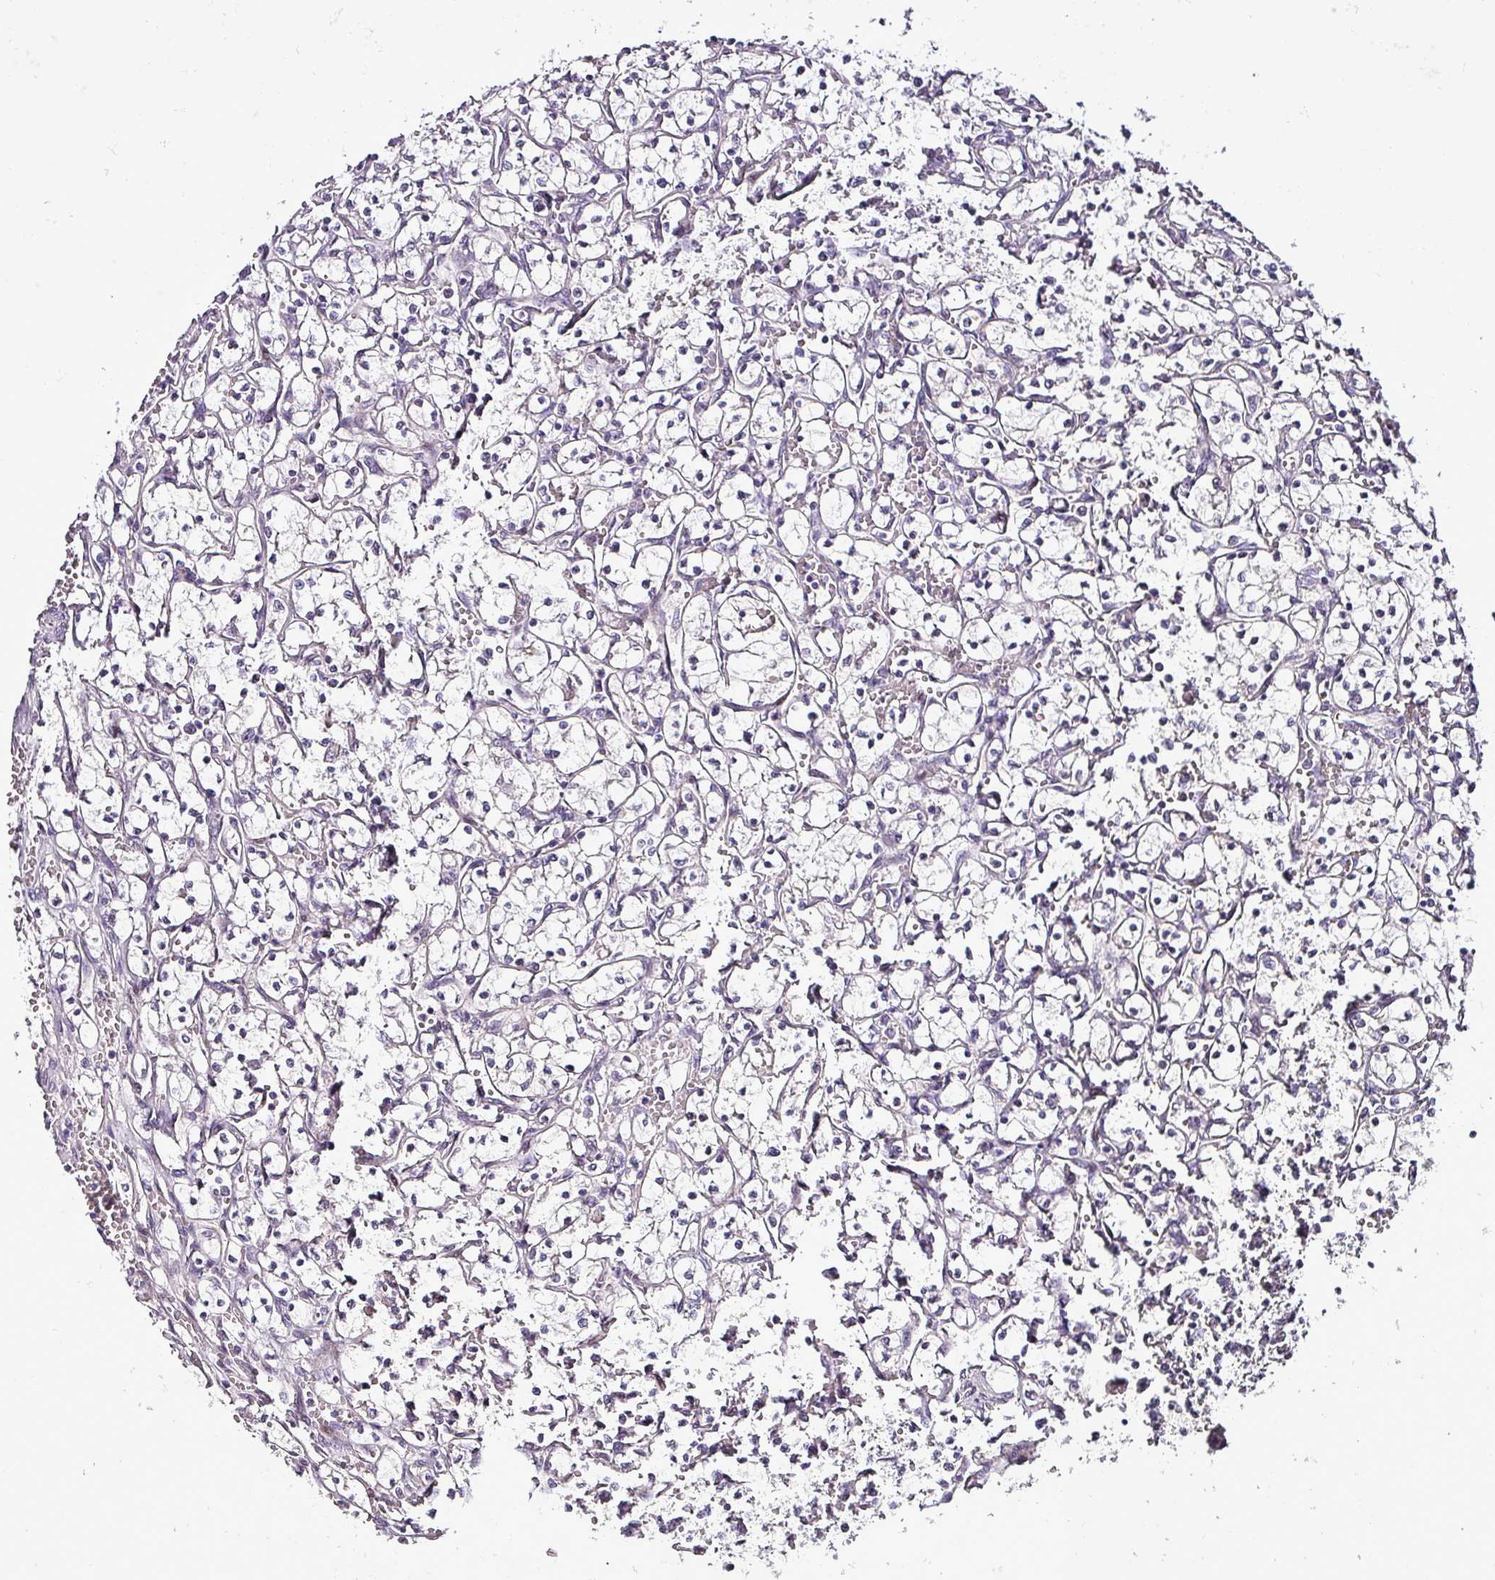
{"staining": {"intensity": "negative", "quantity": "none", "location": "none"}, "tissue": "renal cancer", "cell_type": "Tumor cells", "image_type": "cancer", "snomed": [{"axis": "morphology", "description": "Adenocarcinoma, NOS"}, {"axis": "topography", "description": "Kidney"}], "caption": "Protein analysis of renal cancer (adenocarcinoma) demonstrates no significant positivity in tumor cells. The staining is performed using DAB (3,3'-diaminobenzidine) brown chromogen with nuclei counter-stained in using hematoxylin.", "gene": "GRAPL", "patient": {"sex": "female", "age": 69}}